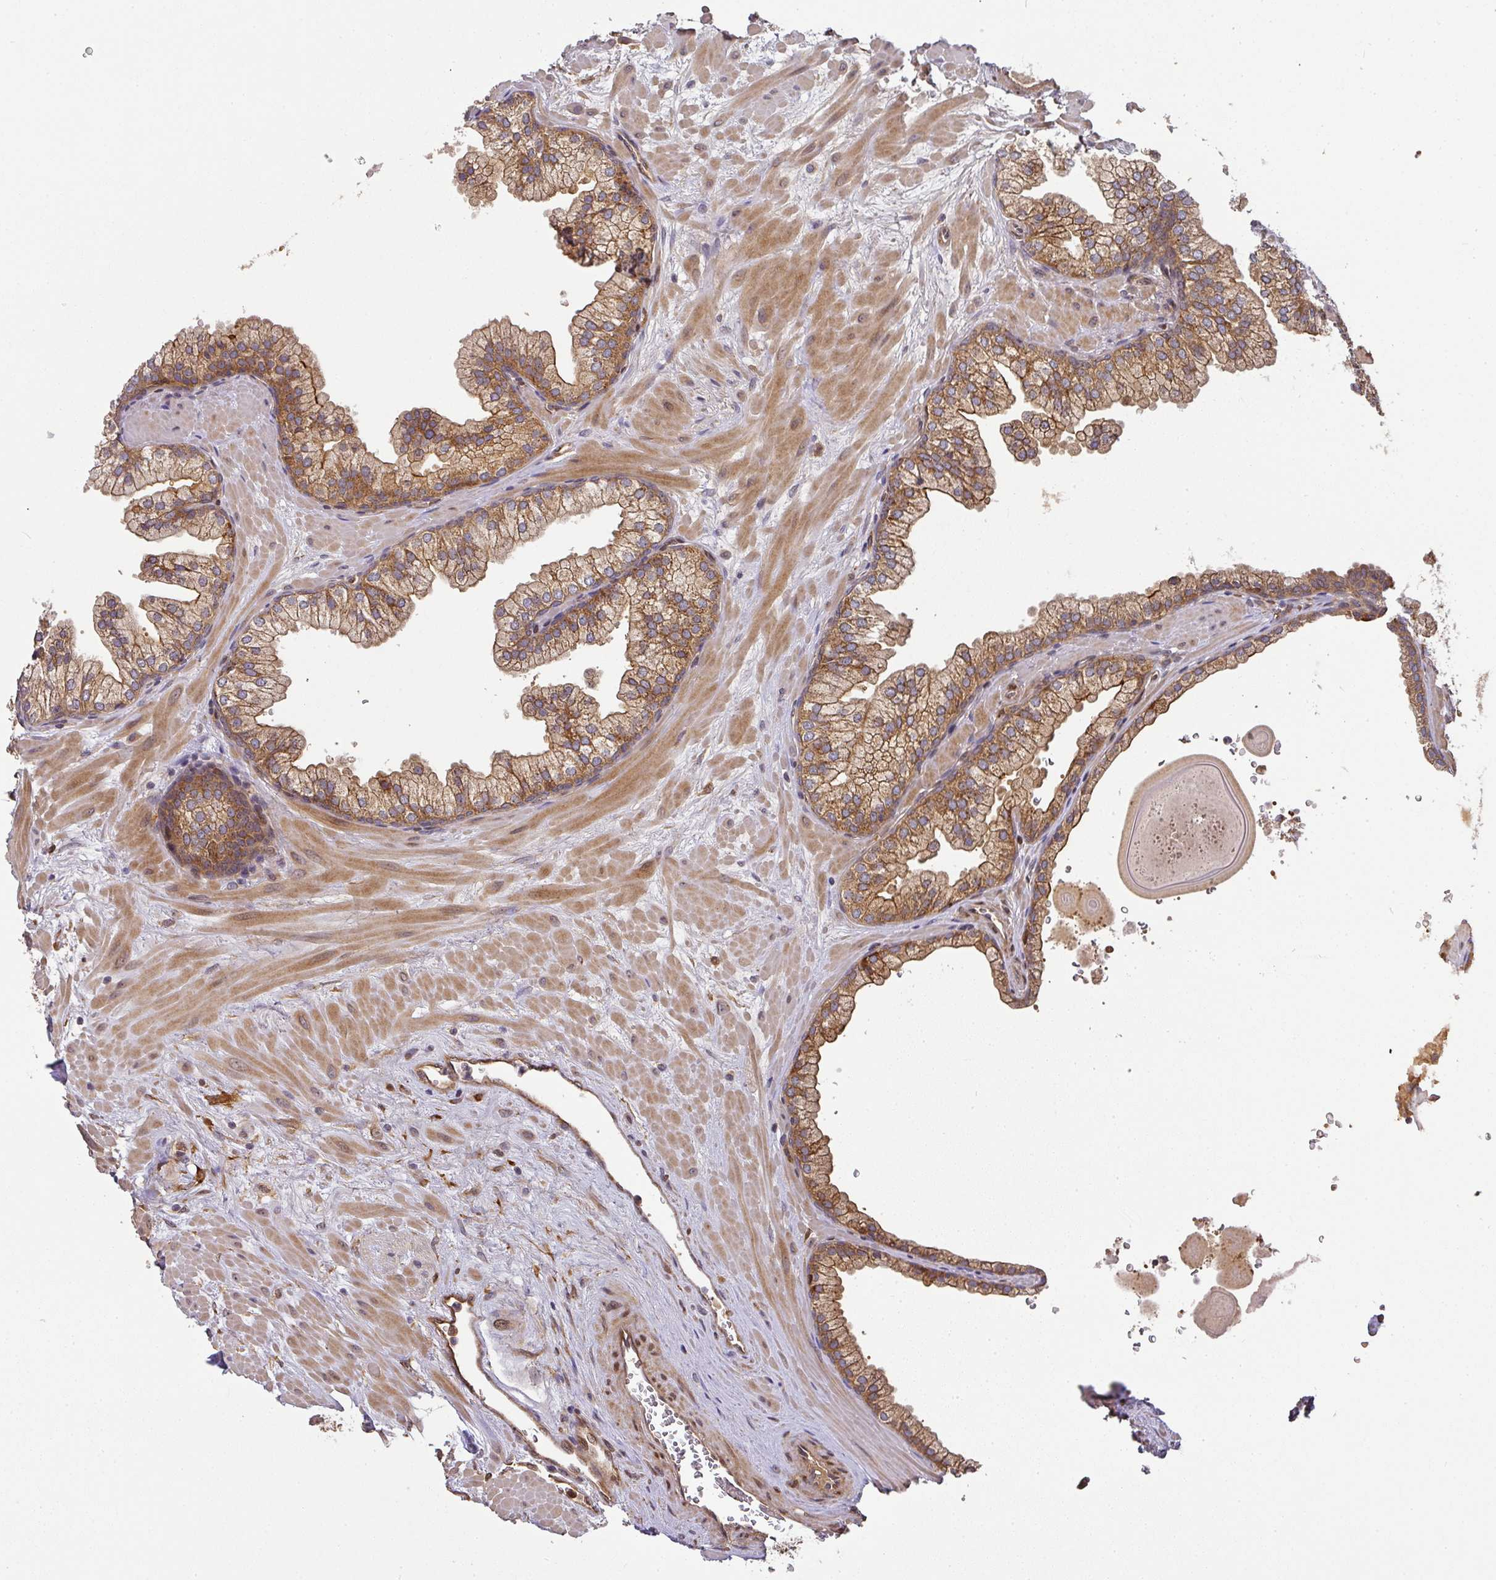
{"staining": {"intensity": "strong", "quantity": ">75%", "location": "cytoplasmic/membranous"}, "tissue": "prostate", "cell_type": "Glandular cells", "image_type": "normal", "snomed": [{"axis": "morphology", "description": "Normal tissue, NOS"}, {"axis": "topography", "description": "Prostate"}, {"axis": "topography", "description": "Peripheral nerve tissue"}], "caption": "High-power microscopy captured an immunohistochemistry (IHC) micrograph of benign prostate, revealing strong cytoplasmic/membranous positivity in about >75% of glandular cells.", "gene": "MALSU1", "patient": {"sex": "male", "age": 61}}